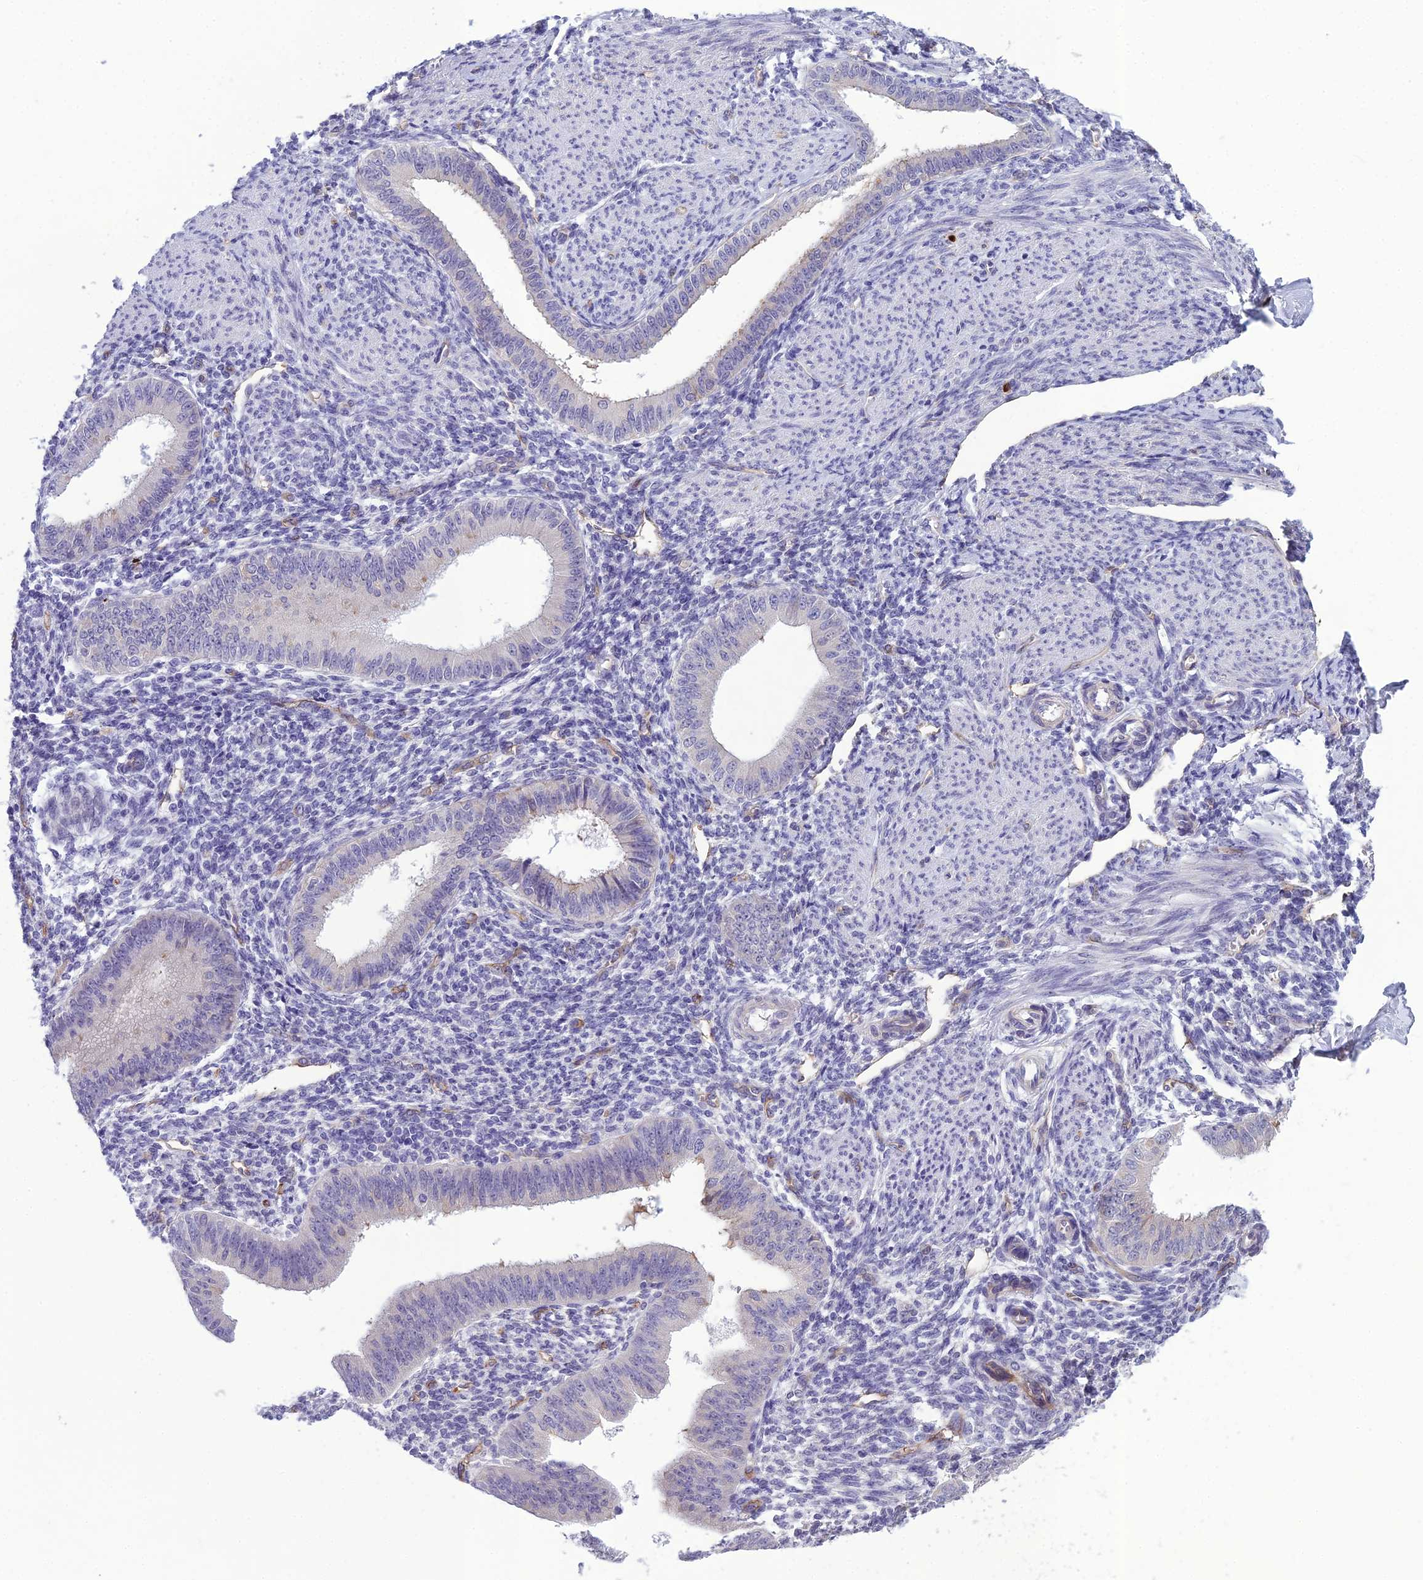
{"staining": {"intensity": "negative", "quantity": "none", "location": "none"}, "tissue": "endometrium", "cell_type": "Cells in endometrial stroma", "image_type": "normal", "snomed": [{"axis": "morphology", "description": "Normal tissue, NOS"}, {"axis": "topography", "description": "Uterus"}, {"axis": "topography", "description": "Endometrium"}], "caption": "Endometrium was stained to show a protein in brown. There is no significant expression in cells in endometrial stroma. (DAB IHC visualized using brightfield microscopy, high magnification).", "gene": "BBS7", "patient": {"sex": "female", "age": 48}}